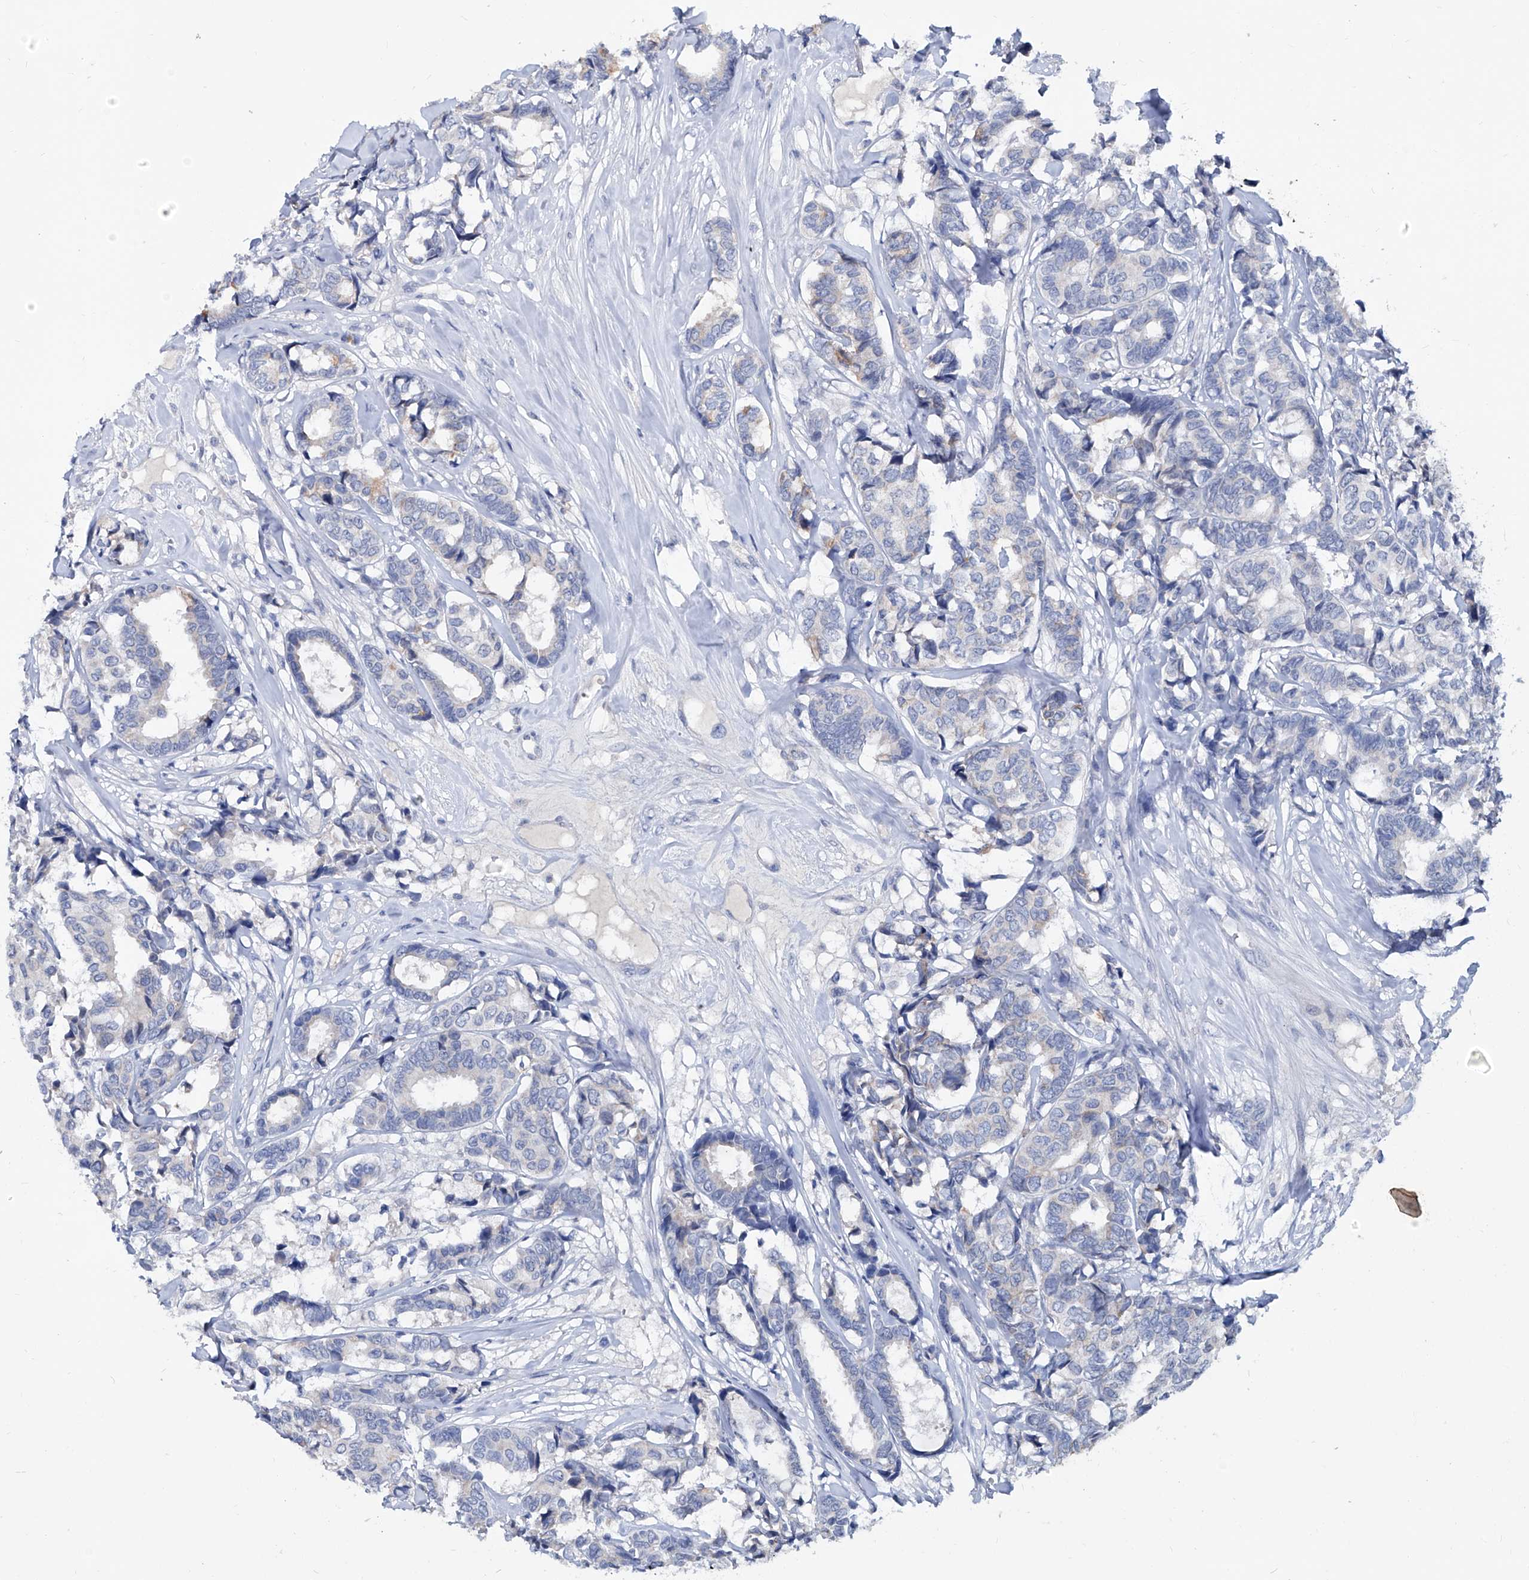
{"staining": {"intensity": "negative", "quantity": "none", "location": "none"}, "tissue": "breast cancer", "cell_type": "Tumor cells", "image_type": "cancer", "snomed": [{"axis": "morphology", "description": "Duct carcinoma"}, {"axis": "topography", "description": "Breast"}], "caption": "Image shows no protein positivity in tumor cells of intraductal carcinoma (breast) tissue. (DAB (3,3'-diaminobenzidine) immunohistochemistry with hematoxylin counter stain).", "gene": "KLHL17", "patient": {"sex": "female", "age": 87}}